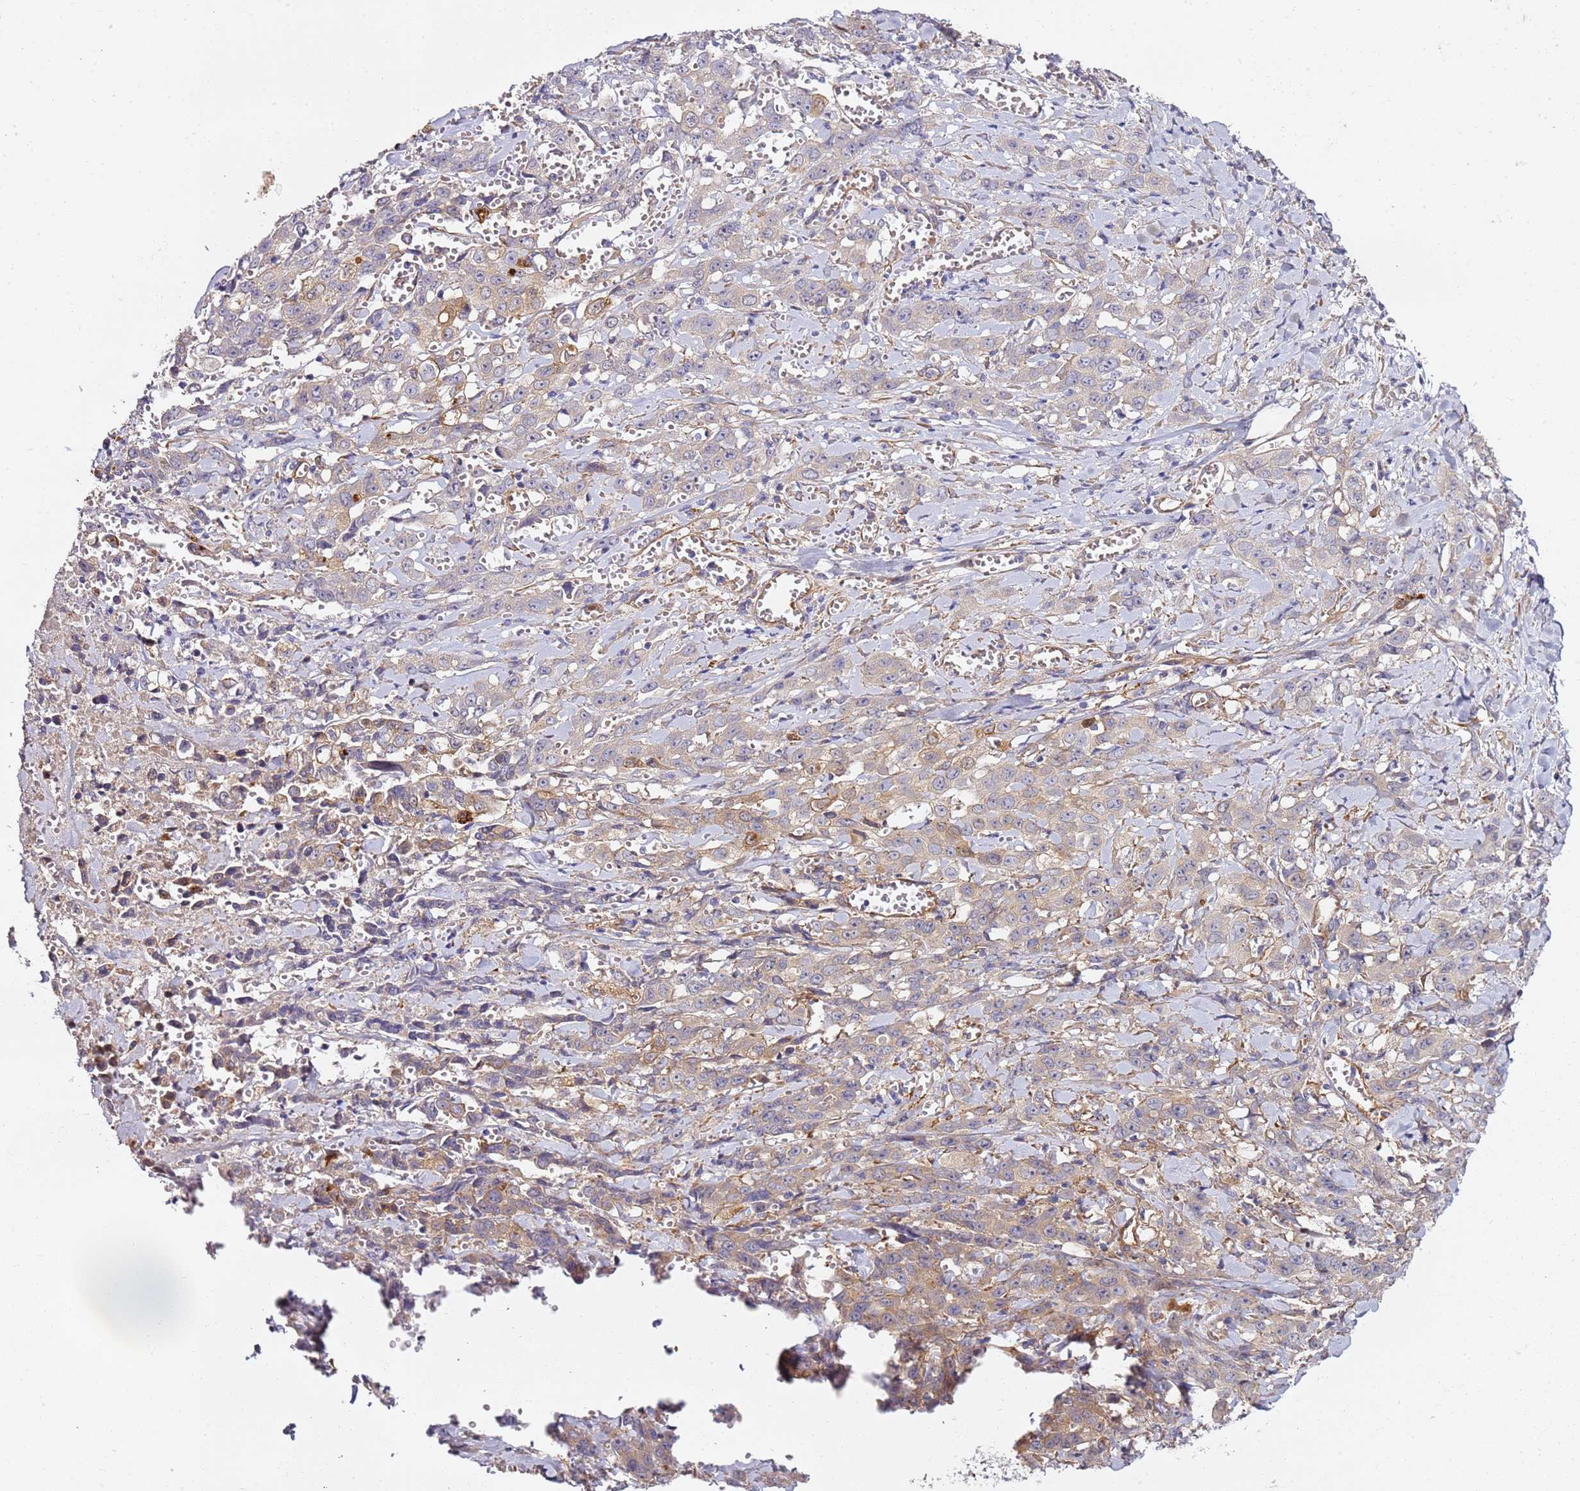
{"staining": {"intensity": "weak", "quantity": "25%-75%", "location": "cytoplasmic/membranous"}, "tissue": "stomach cancer", "cell_type": "Tumor cells", "image_type": "cancer", "snomed": [{"axis": "morphology", "description": "Adenocarcinoma, NOS"}, {"axis": "topography", "description": "Stomach, upper"}], "caption": "The histopathology image exhibits a brown stain indicating the presence of a protein in the cytoplasmic/membranous of tumor cells in stomach adenocarcinoma.", "gene": "EPS8L1", "patient": {"sex": "male", "age": 62}}